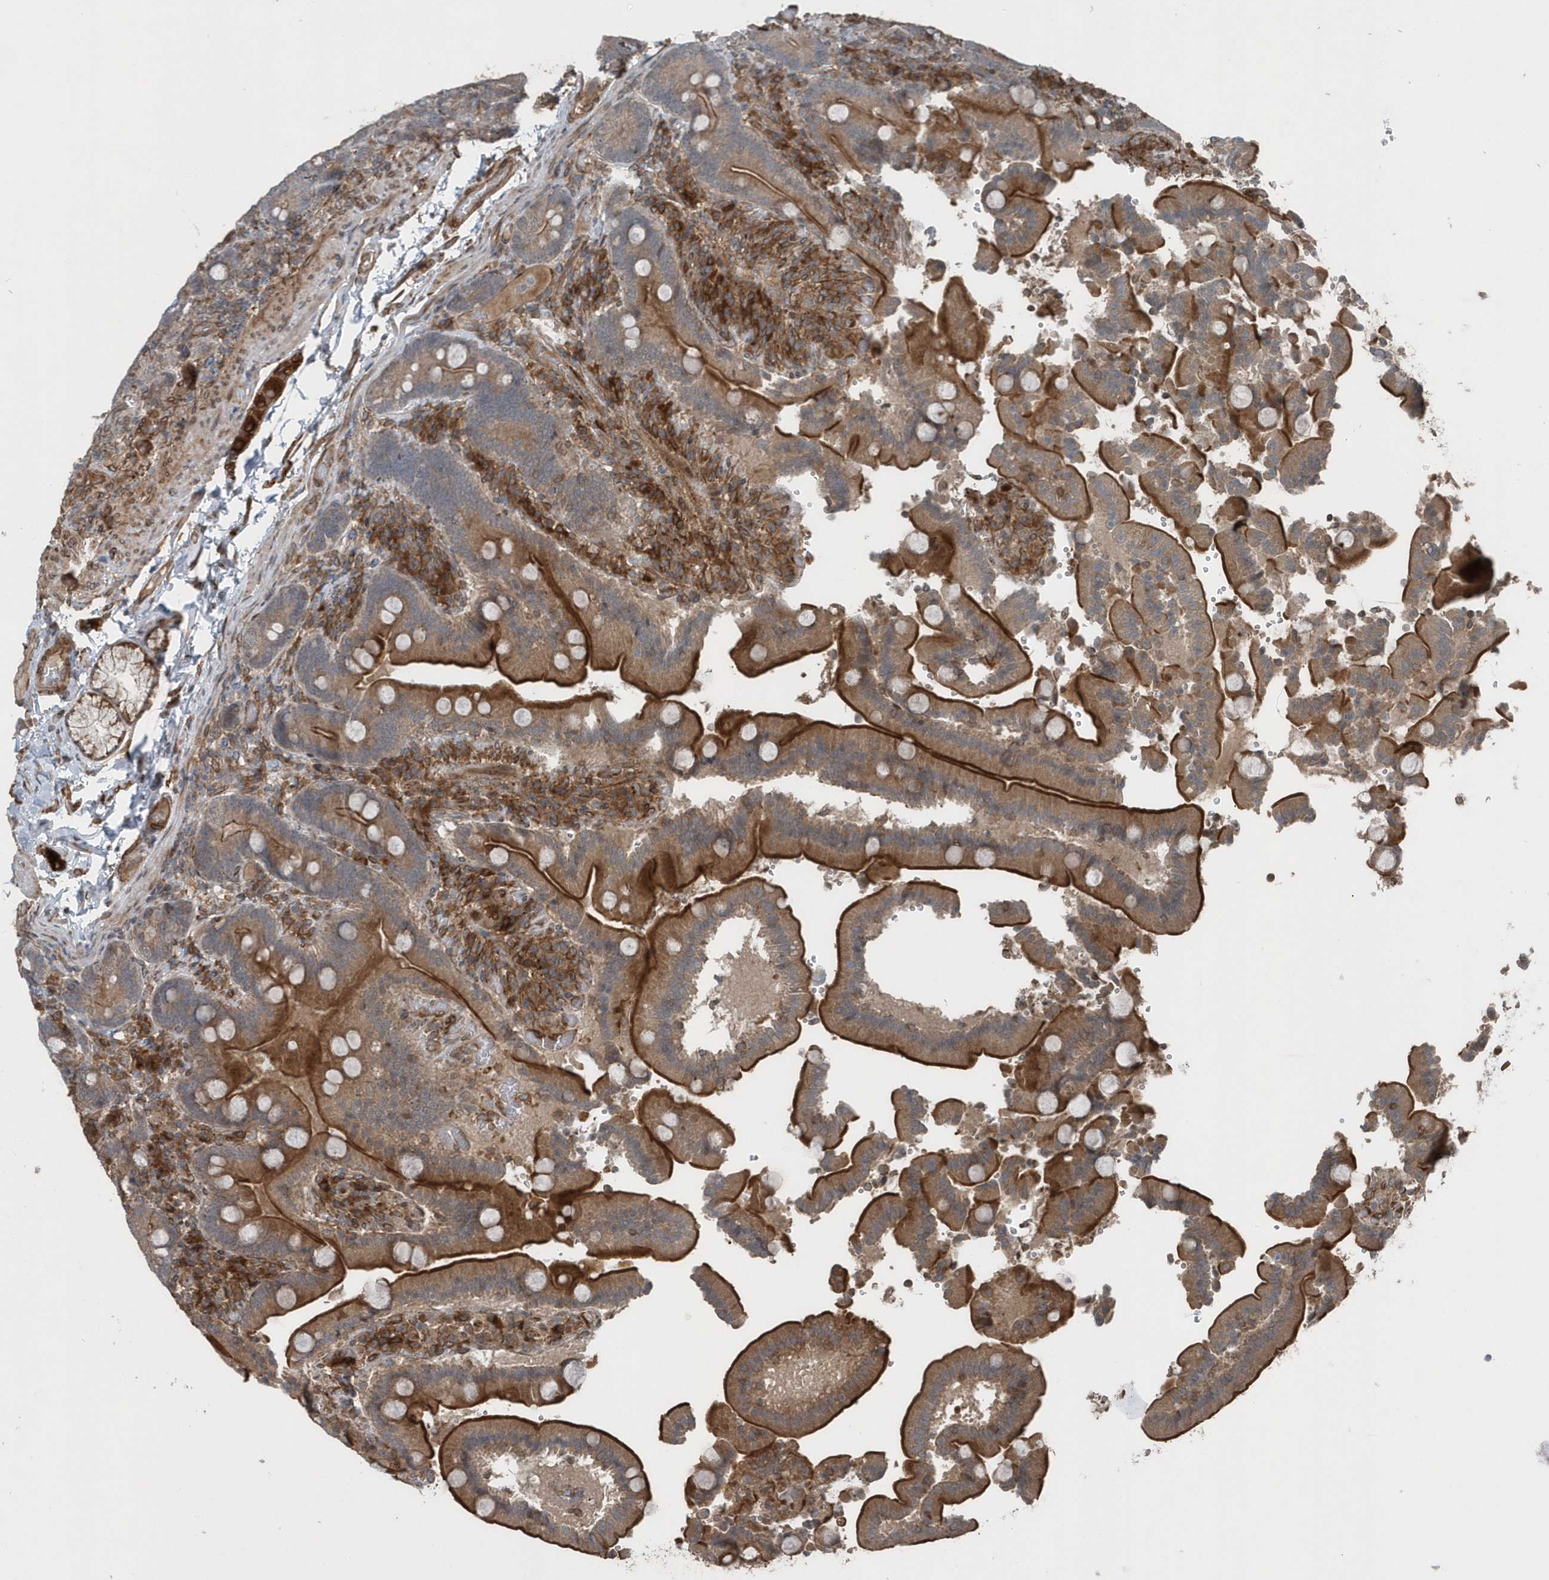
{"staining": {"intensity": "moderate", "quantity": ">75%", "location": "cytoplasmic/membranous"}, "tissue": "duodenum", "cell_type": "Glandular cells", "image_type": "normal", "snomed": [{"axis": "morphology", "description": "Normal tissue, NOS"}, {"axis": "topography", "description": "Duodenum"}], "caption": "Brown immunohistochemical staining in benign duodenum displays moderate cytoplasmic/membranous positivity in approximately >75% of glandular cells. (Brightfield microscopy of DAB IHC at high magnification).", "gene": "MCC", "patient": {"sex": "female", "age": 62}}